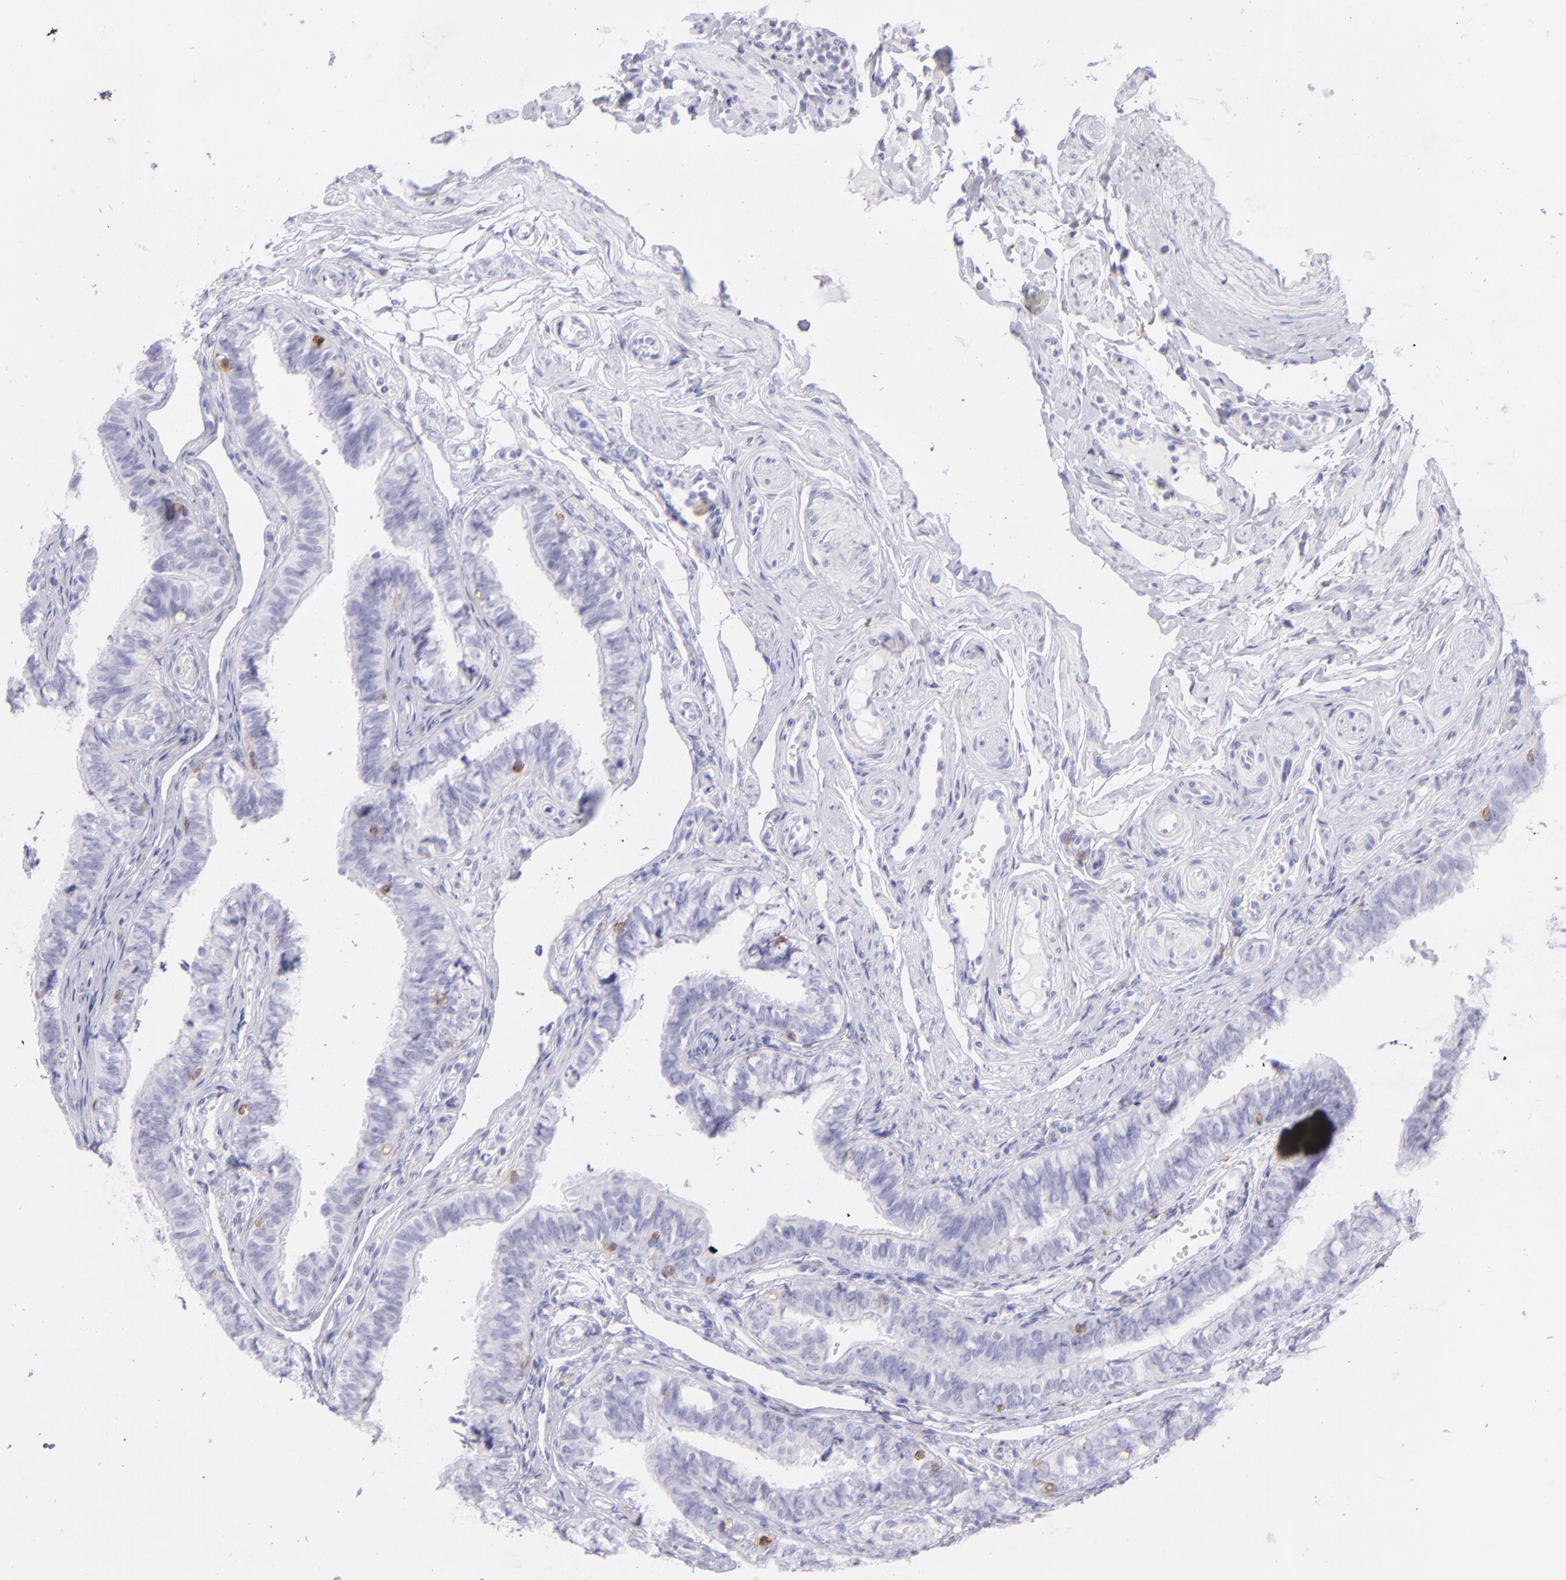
{"staining": {"intensity": "negative", "quantity": "none", "location": "none"}, "tissue": "fallopian tube", "cell_type": "Glandular cells", "image_type": "normal", "snomed": [{"axis": "morphology", "description": "Normal tissue, NOS"}, {"axis": "morphology", "description": "Dermoid, NOS"}, {"axis": "topography", "description": "Fallopian tube"}], "caption": "Immunohistochemistry (IHC) micrograph of benign fallopian tube: human fallopian tube stained with DAB displays no significant protein positivity in glandular cells.", "gene": "CD69", "patient": {"sex": "female", "age": 33}}